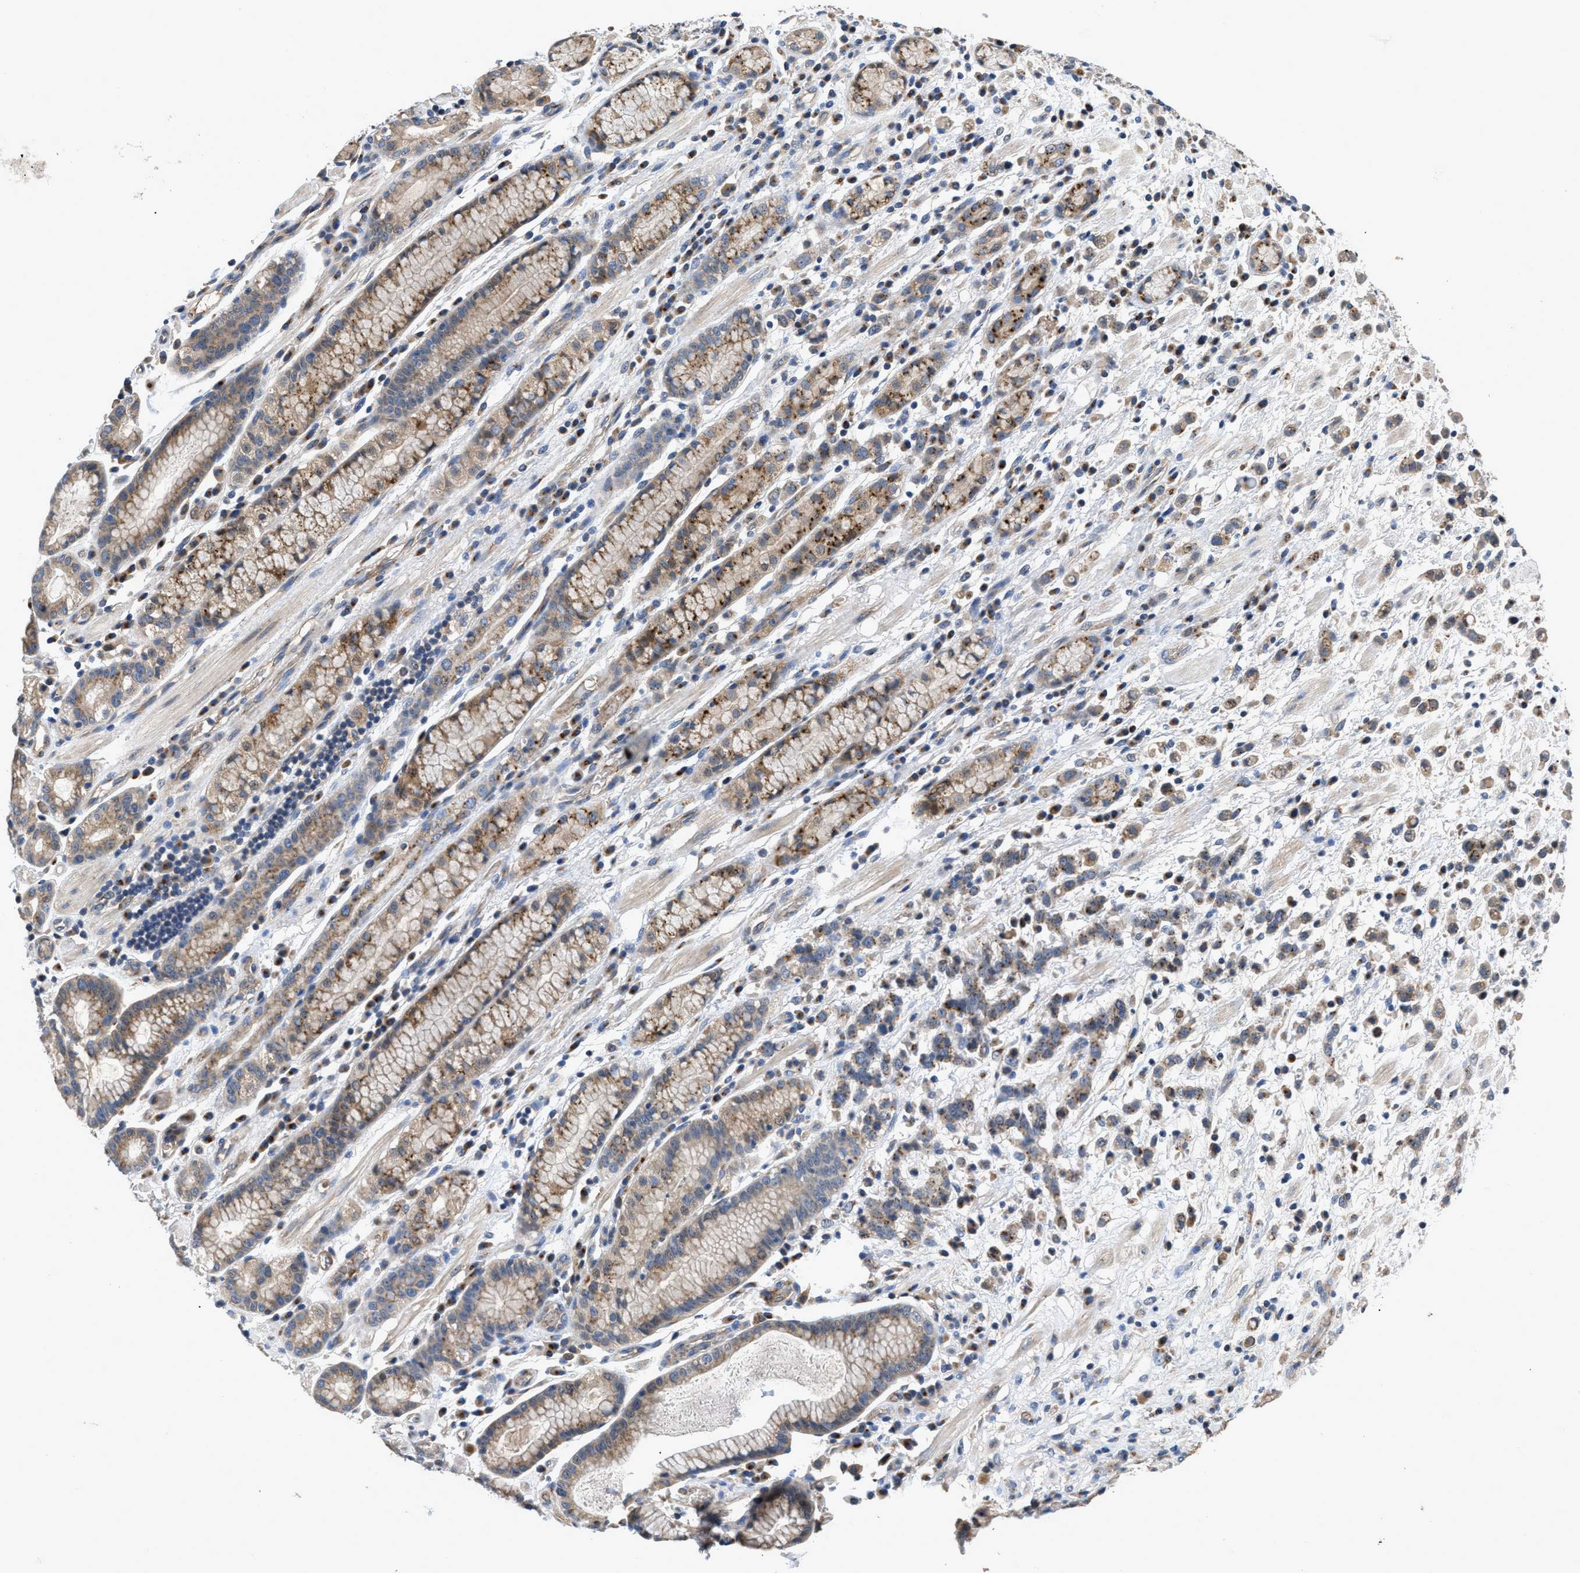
{"staining": {"intensity": "moderate", "quantity": "<25%", "location": "cytoplasmic/membranous"}, "tissue": "stomach cancer", "cell_type": "Tumor cells", "image_type": "cancer", "snomed": [{"axis": "morphology", "description": "Adenocarcinoma, NOS"}, {"axis": "topography", "description": "Stomach, lower"}], "caption": "Immunohistochemical staining of human stomach adenocarcinoma demonstrates low levels of moderate cytoplasmic/membranous positivity in about <25% of tumor cells.", "gene": "SIK2", "patient": {"sex": "male", "age": 88}}